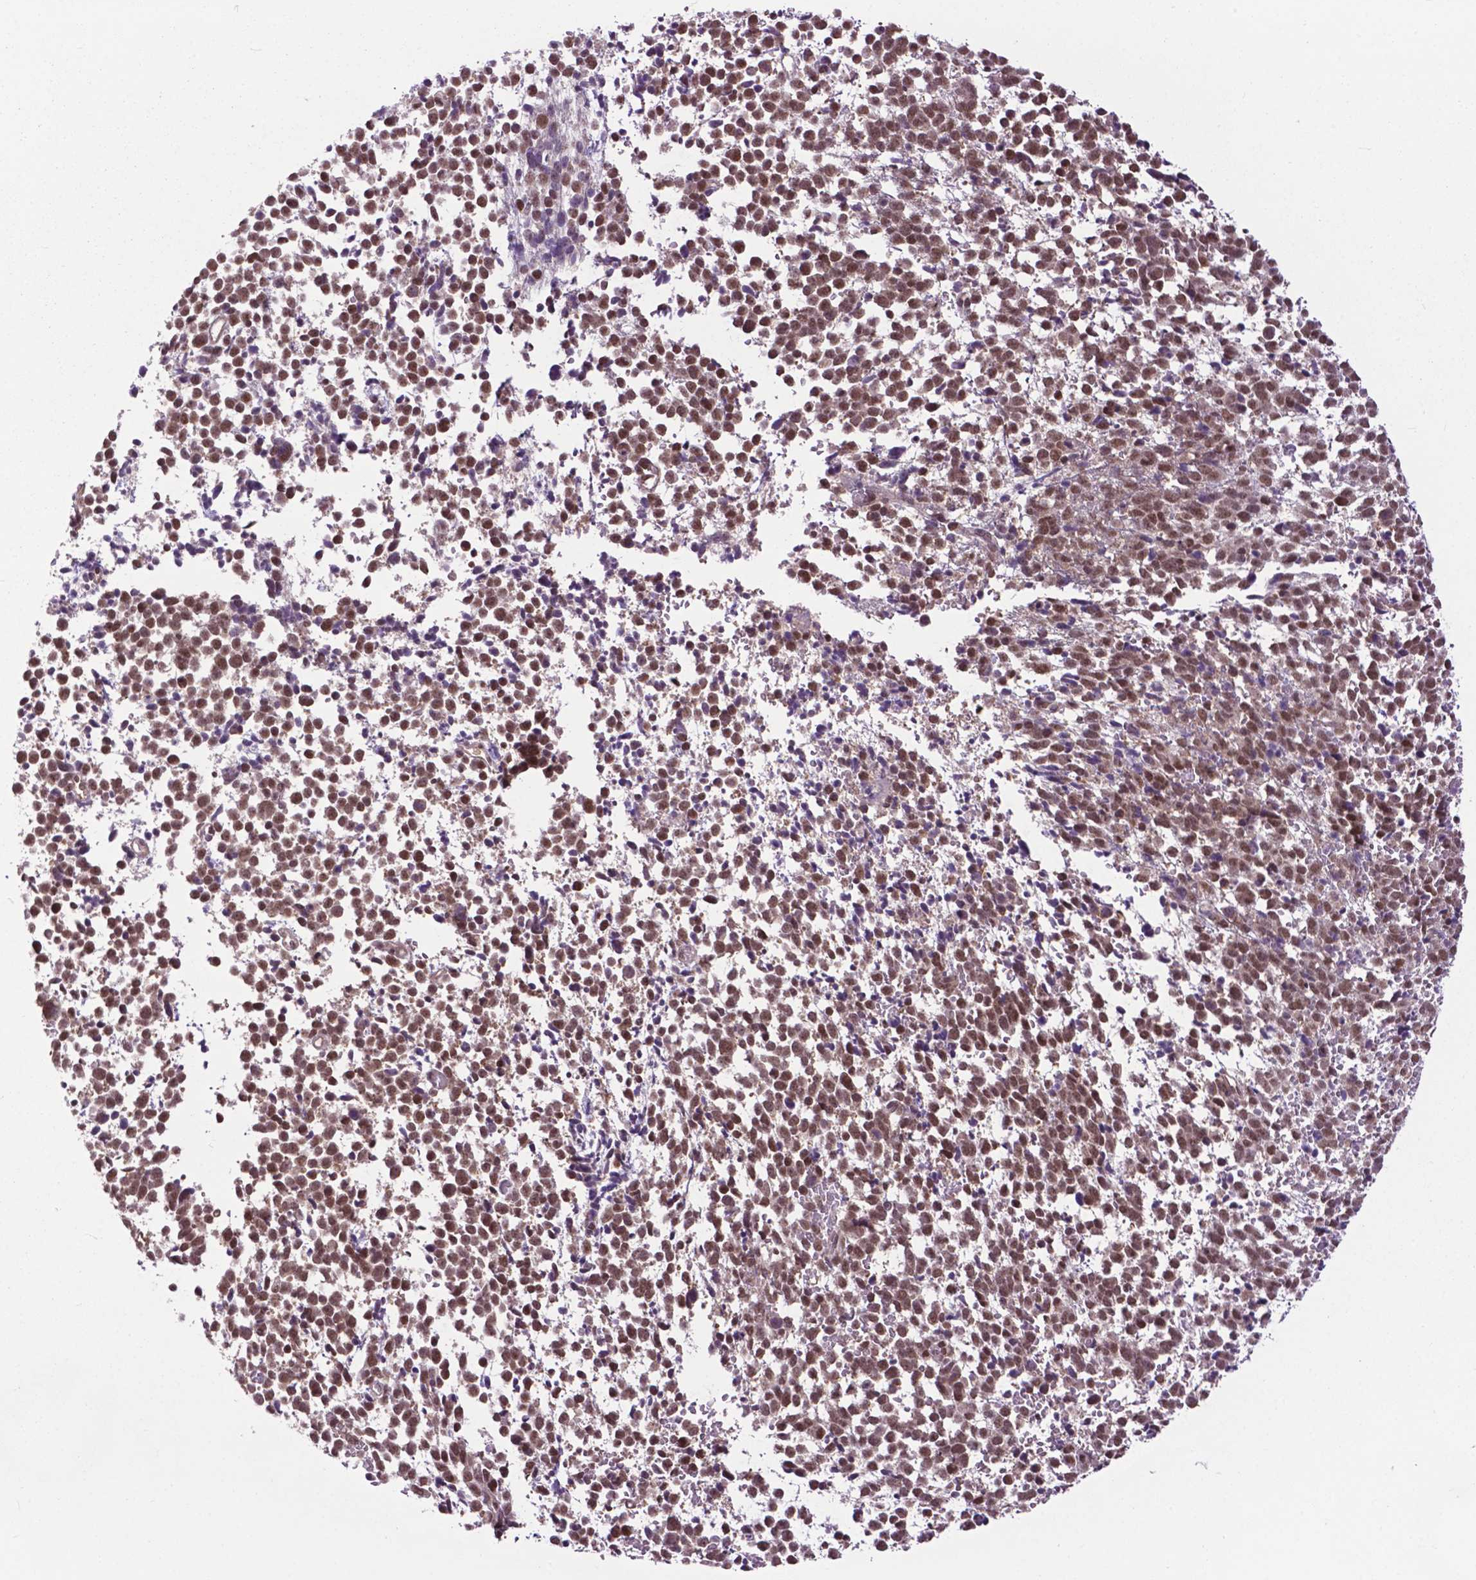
{"staining": {"intensity": "moderate", "quantity": ">75%", "location": "nuclear"}, "tissue": "melanoma", "cell_type": "Tumor cells", "image_type": "cancer", "snomed": [{"axis": "morphology", "description": "Malignant melanoma, NOS"}, {"axis": "topography", "description": "Skin"}], "caption": "Melanoma was stained to show a protein in brown. There is medium levels of moderate nuclear staining in approximately >75% of tumor cells.", "gene": "FAF1", "patient": {"sex": "female", "age": 70}}